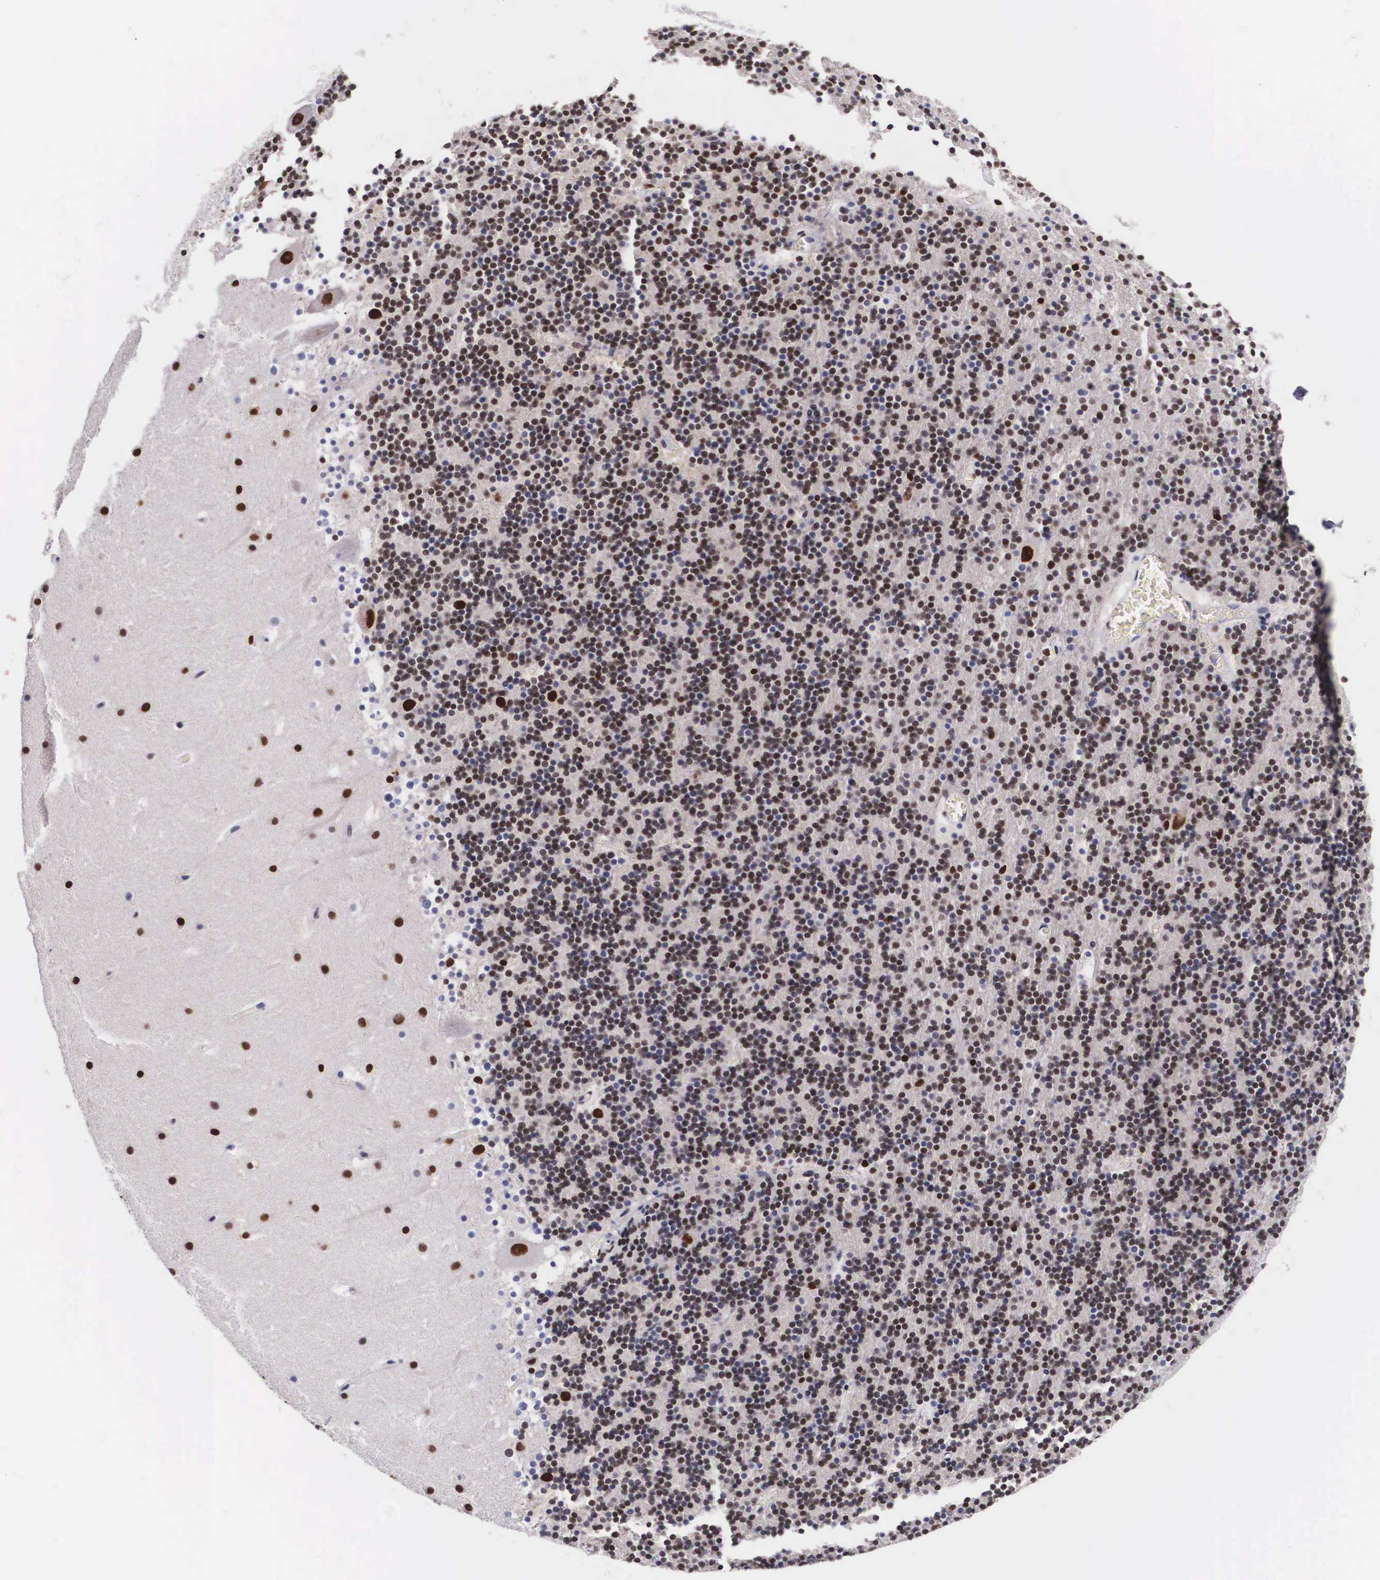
{"staining": {"intensity": "strong", "quantity": "25%-75%", "location": "nuclear"}, "tissue": "cerebellum", "cell_type": "Cells in granular layer", "image_type": "normal", "snomed": [{"axis": "morphology", "description": "Normal tissue, NOS"}, {"axis": "topography", "description": "Cerebellum"}], "caption": "High-power microscopy captured an immunohistochemistry (IHC) photomicrograph of normal cerebellum, revealing strong nuclear positivity in approximately 25%-75% of cells in granular layer. The staining was performed using DAB, with brown indicating positive protein expression. Nuclei are stained blue with hematoxylin.", "gene": "KHDRBS3", "patient": {"sex": "male", "age": 45}}